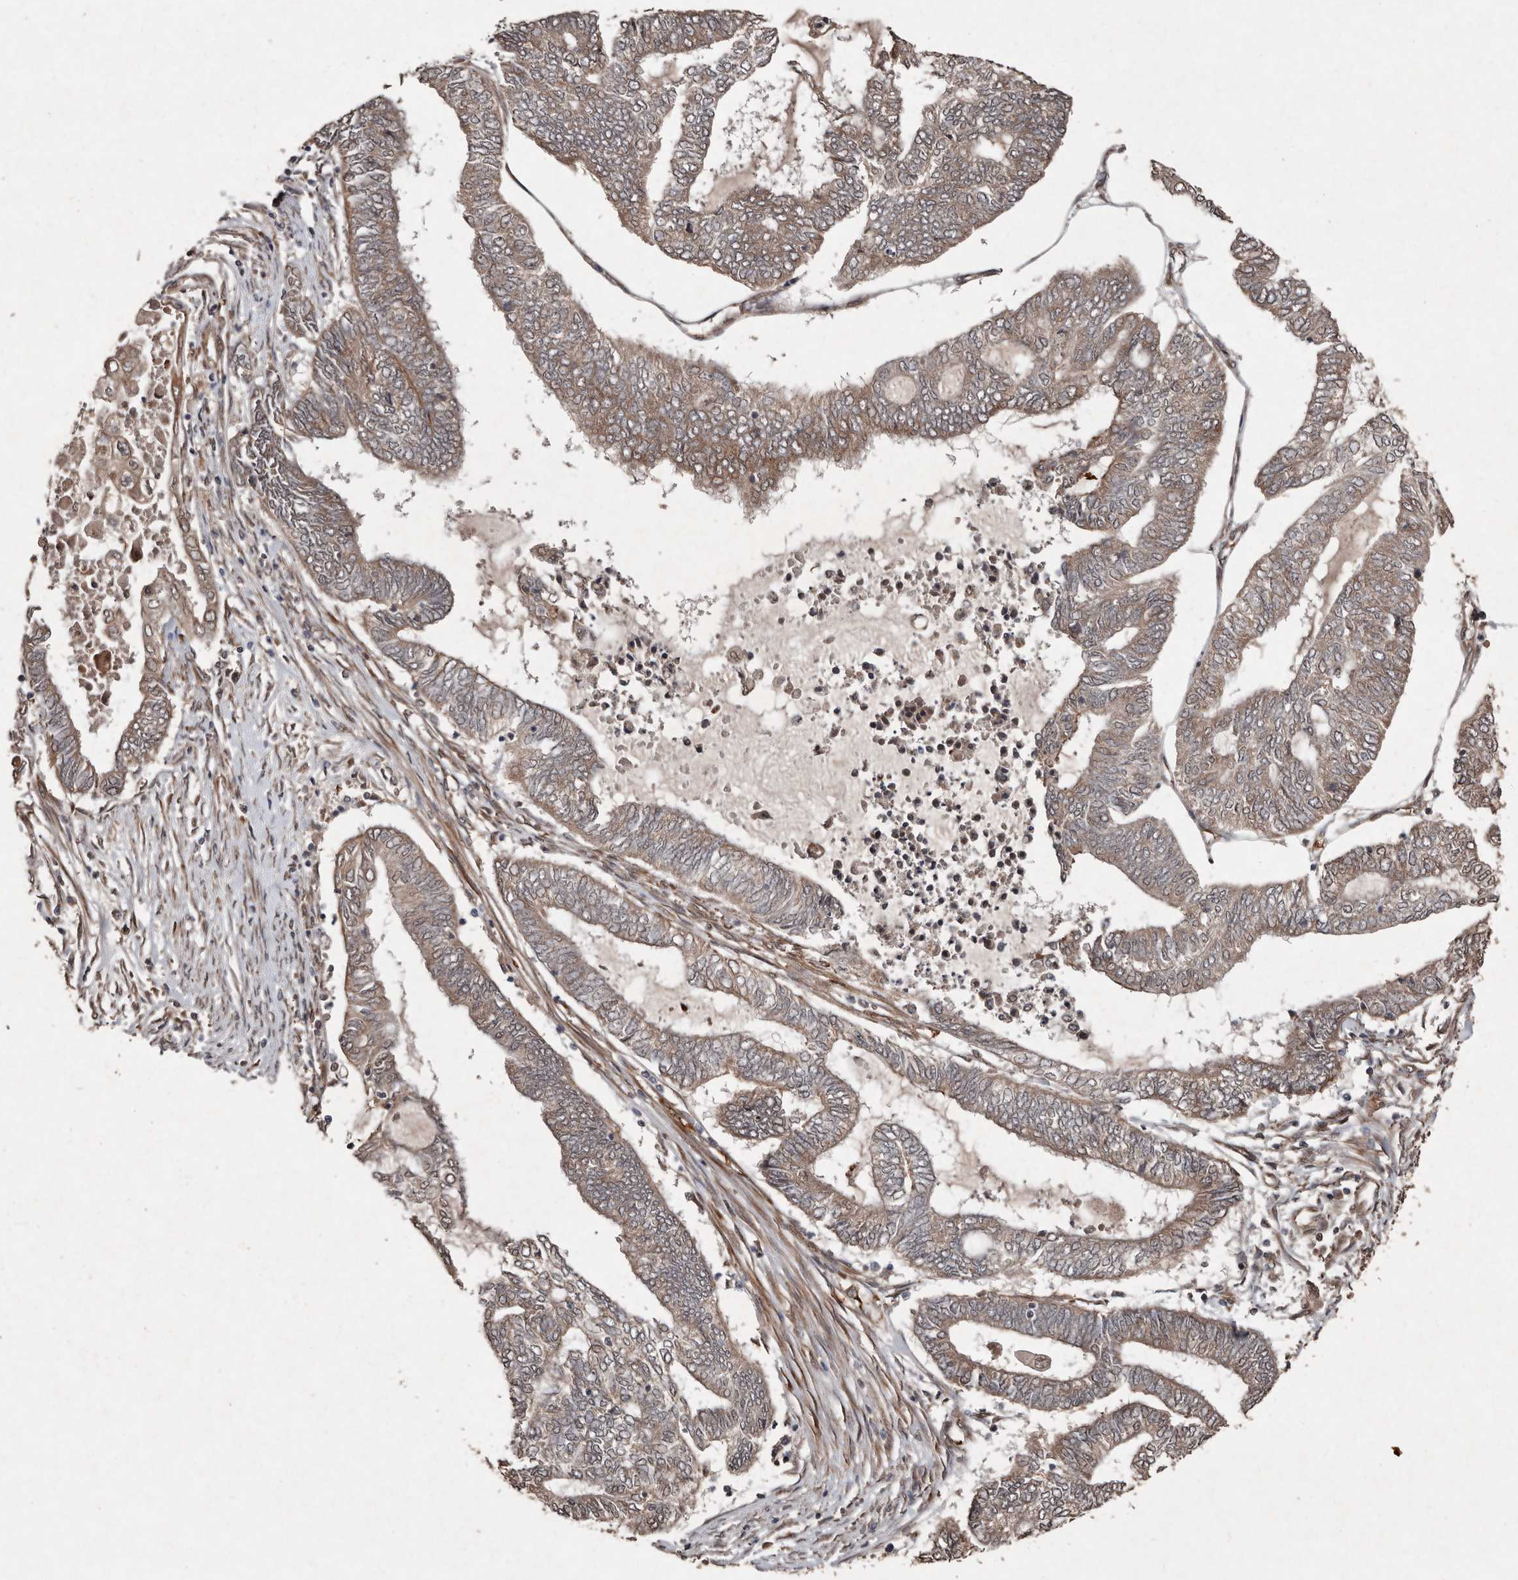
{"staining": {"intensity": "weak", "quantity": ">75%", "location": "cytoplasmic/membranous"}, "tissue": "endometrial cancer", "cell_type": "Tumor cells", "image_type": "cancer", "snomed": [{"axis": "morphology", "description": "Adenocarcinoma, NOS"}, {"axis": "topography", "description": "Uterus"}, {"axis": "topography", "description": "Endometrium"}], "caption": "A histopathology image of adenocarcinoma (endometrial) stained for a protein reveals weak cytoplasmic/membranous brown staining in tumor cells. The staining was performed using DAB (3,3'-diaminobenzidine), with brown indicating positive protein expression. Nuclei are stained blue with hematoxylin.", "gene": "DIP2C", "patient": {"sex": "female", "age": 70}}